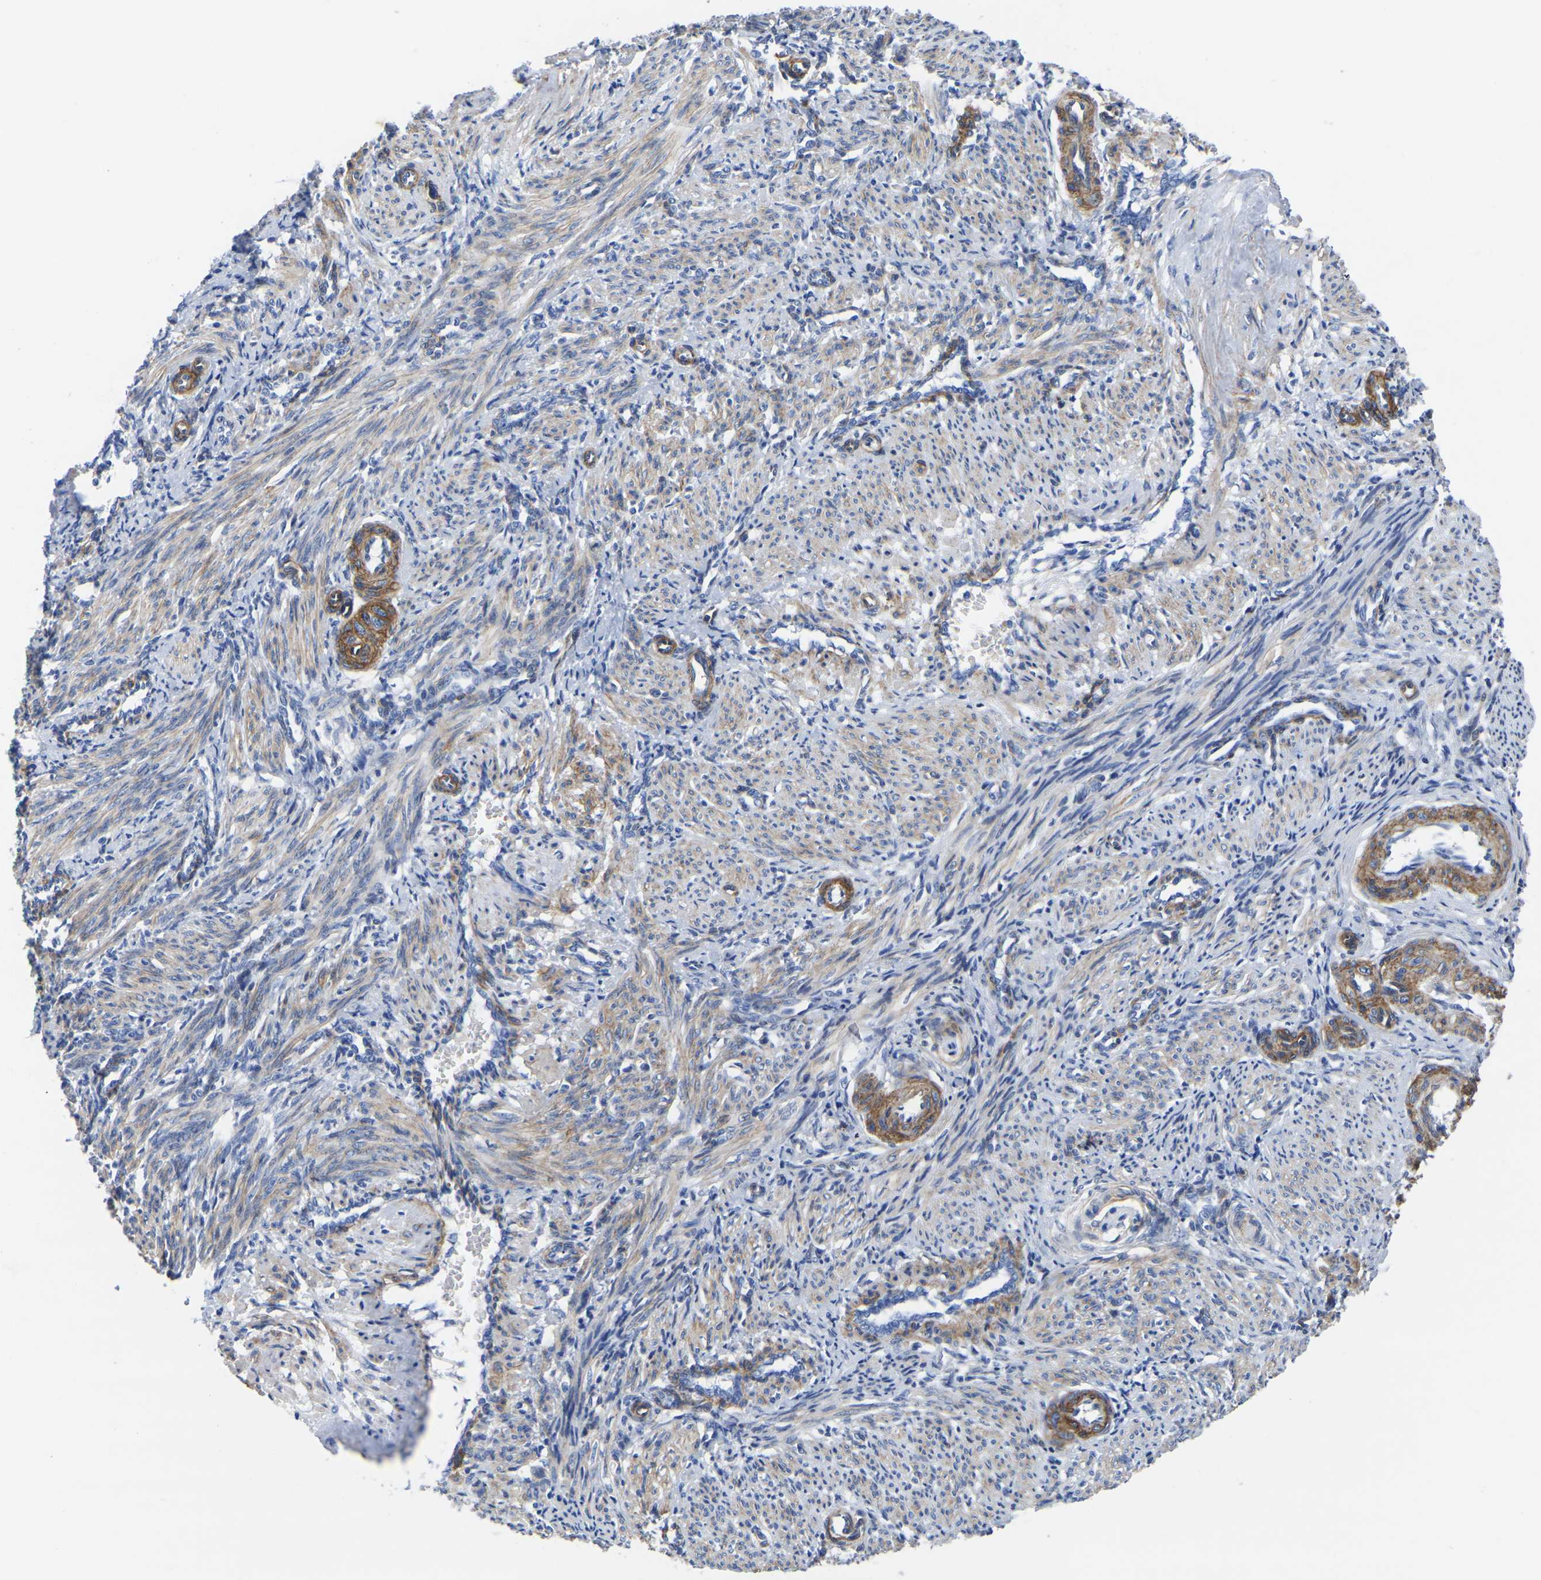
{"staining": {"intensity": "weak", "quantity": ">75%", "location": "cytoplasmic/membranous"}, "tissue": "smooth muscle", "cell_type": "Smooth muscle cells", "image_type": "normal", "snomed": [{"axis": "morphology", "description": "Normal tissue, NOS"}, {"axis": "topography", "description": "Endometrium"}], "caption": "Benign smooth muscle displays weak cytoplasmic/membranous positivity in approximately >75% of smooth muscle cells, visualized by immunohistochemistry. (DAB (3,3'-diaminobenzidine) IHC, brown staining for protein, blue staining for nuclei).", "gene": "SLC45A3", "patient": {"sex": "female", "age": 33}}